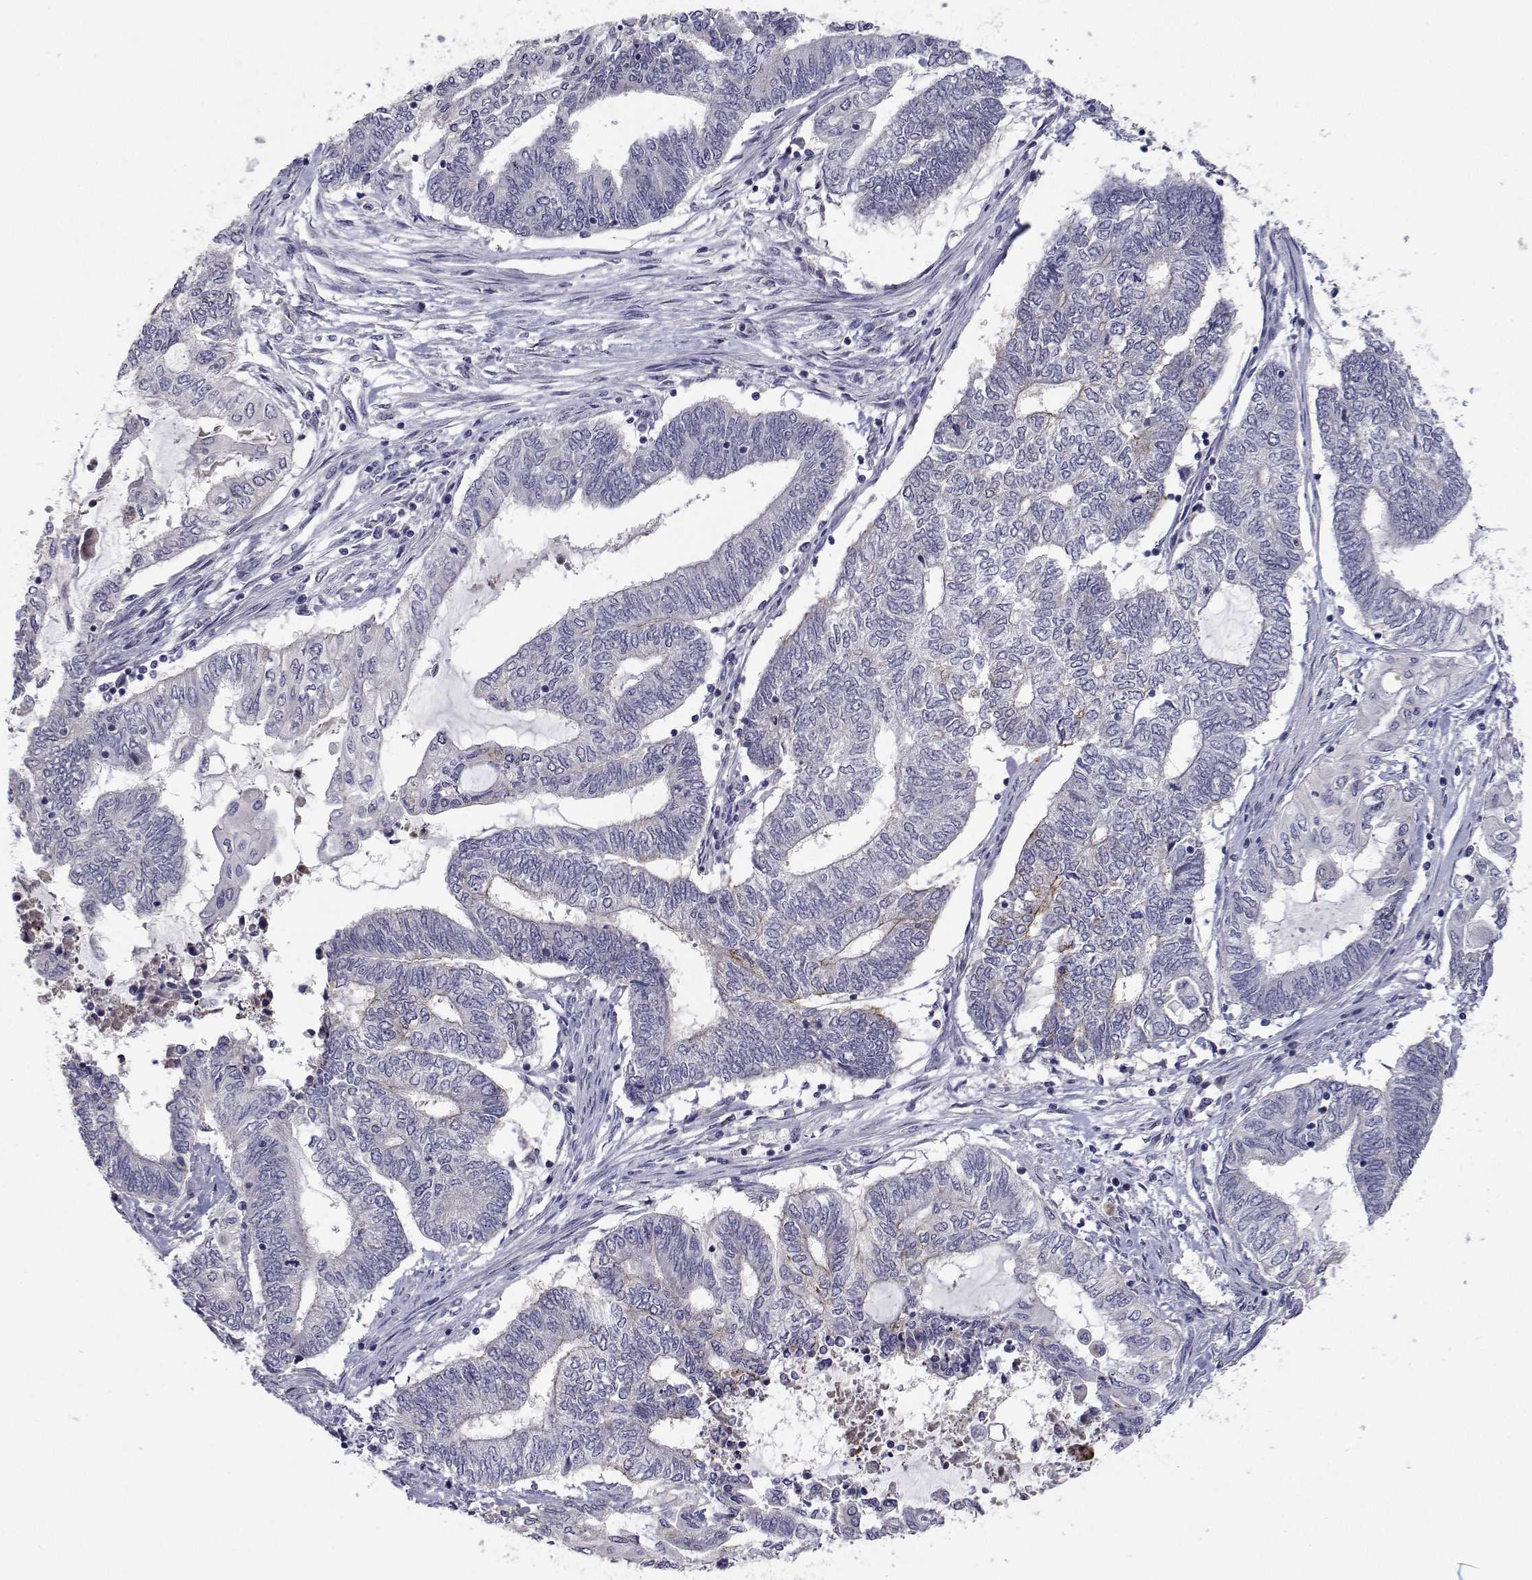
{"staining": {"intensity": "negative", "quantity": "none", "location": "none"}, "tissue": "endometrial cancer", "cell_type": "Tumor cells", "image_type": "cancer", "snomed": [{"axis": "morphology", "description": "Adenocarcinoma, NOS"}, {"axis": "topography", "description": "Uterus"}, {"axis": "topography", "description": "Endometrium"}], "caption": "Immunohistochemistry of human adenocarcinoma (endometrial) demonstrates no staining in tumor cells.", "gene": "RBPJL", "patient": {"sex": "female", "age": 70}}